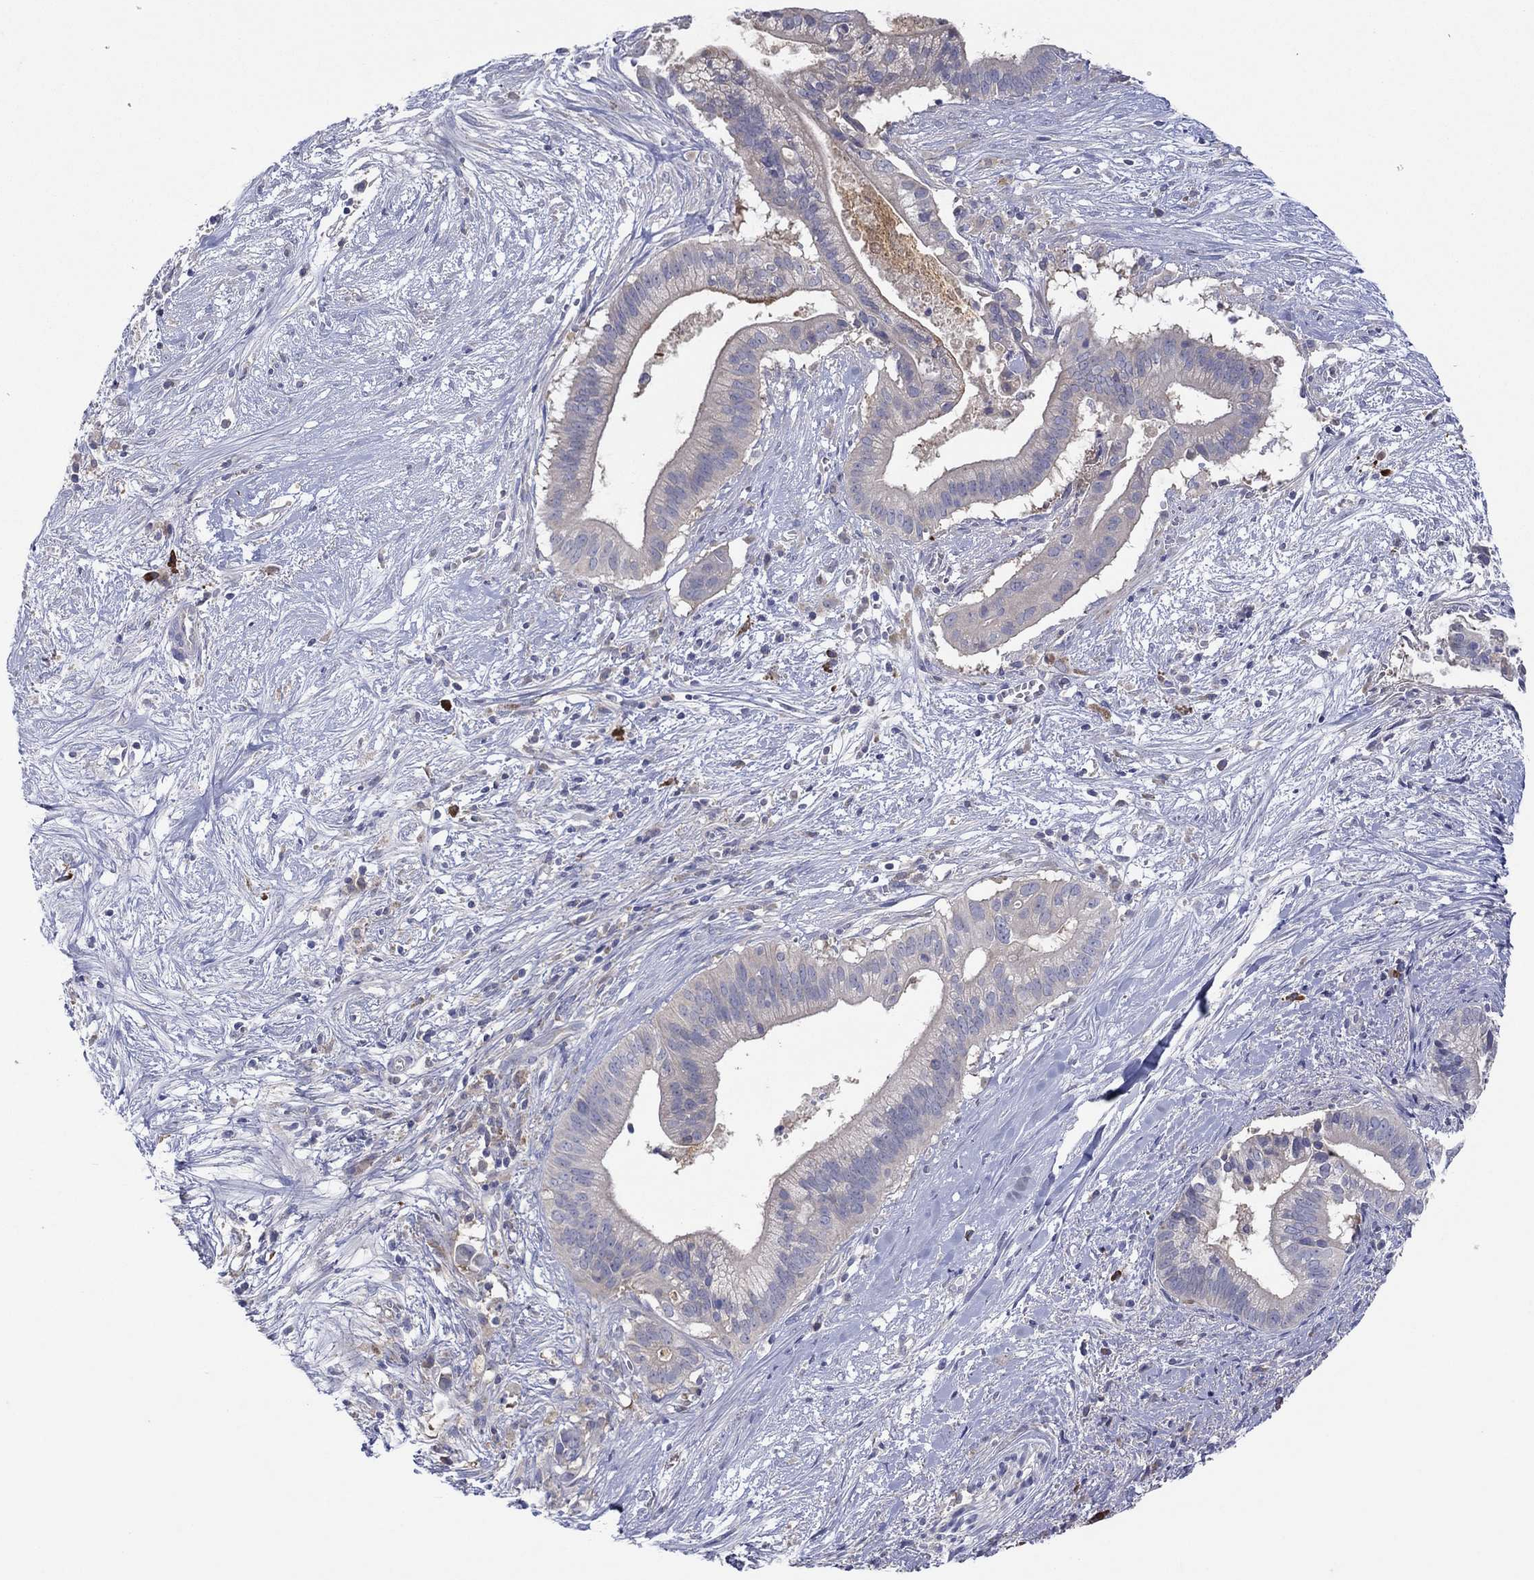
{"staining": {"intensity": "negative", "quantity": "none", "location": "none"}, "tissue": "pancreatic cancer", "cell_type": "Tumor cells", "image_type": "cancer", "snomed": [{"axis": "morphology", "description": "Adenocarcinoma, NOS"}, {"axis": "topography", "description": "Pancreas"}], "caption": "This is an IHC histopathology image of human pancreatic cancer (adenocarcinoma). There is no positivity in tumor cells.", "gene": "PLCL2", "patient": {"sex": "male", "age": 61}}